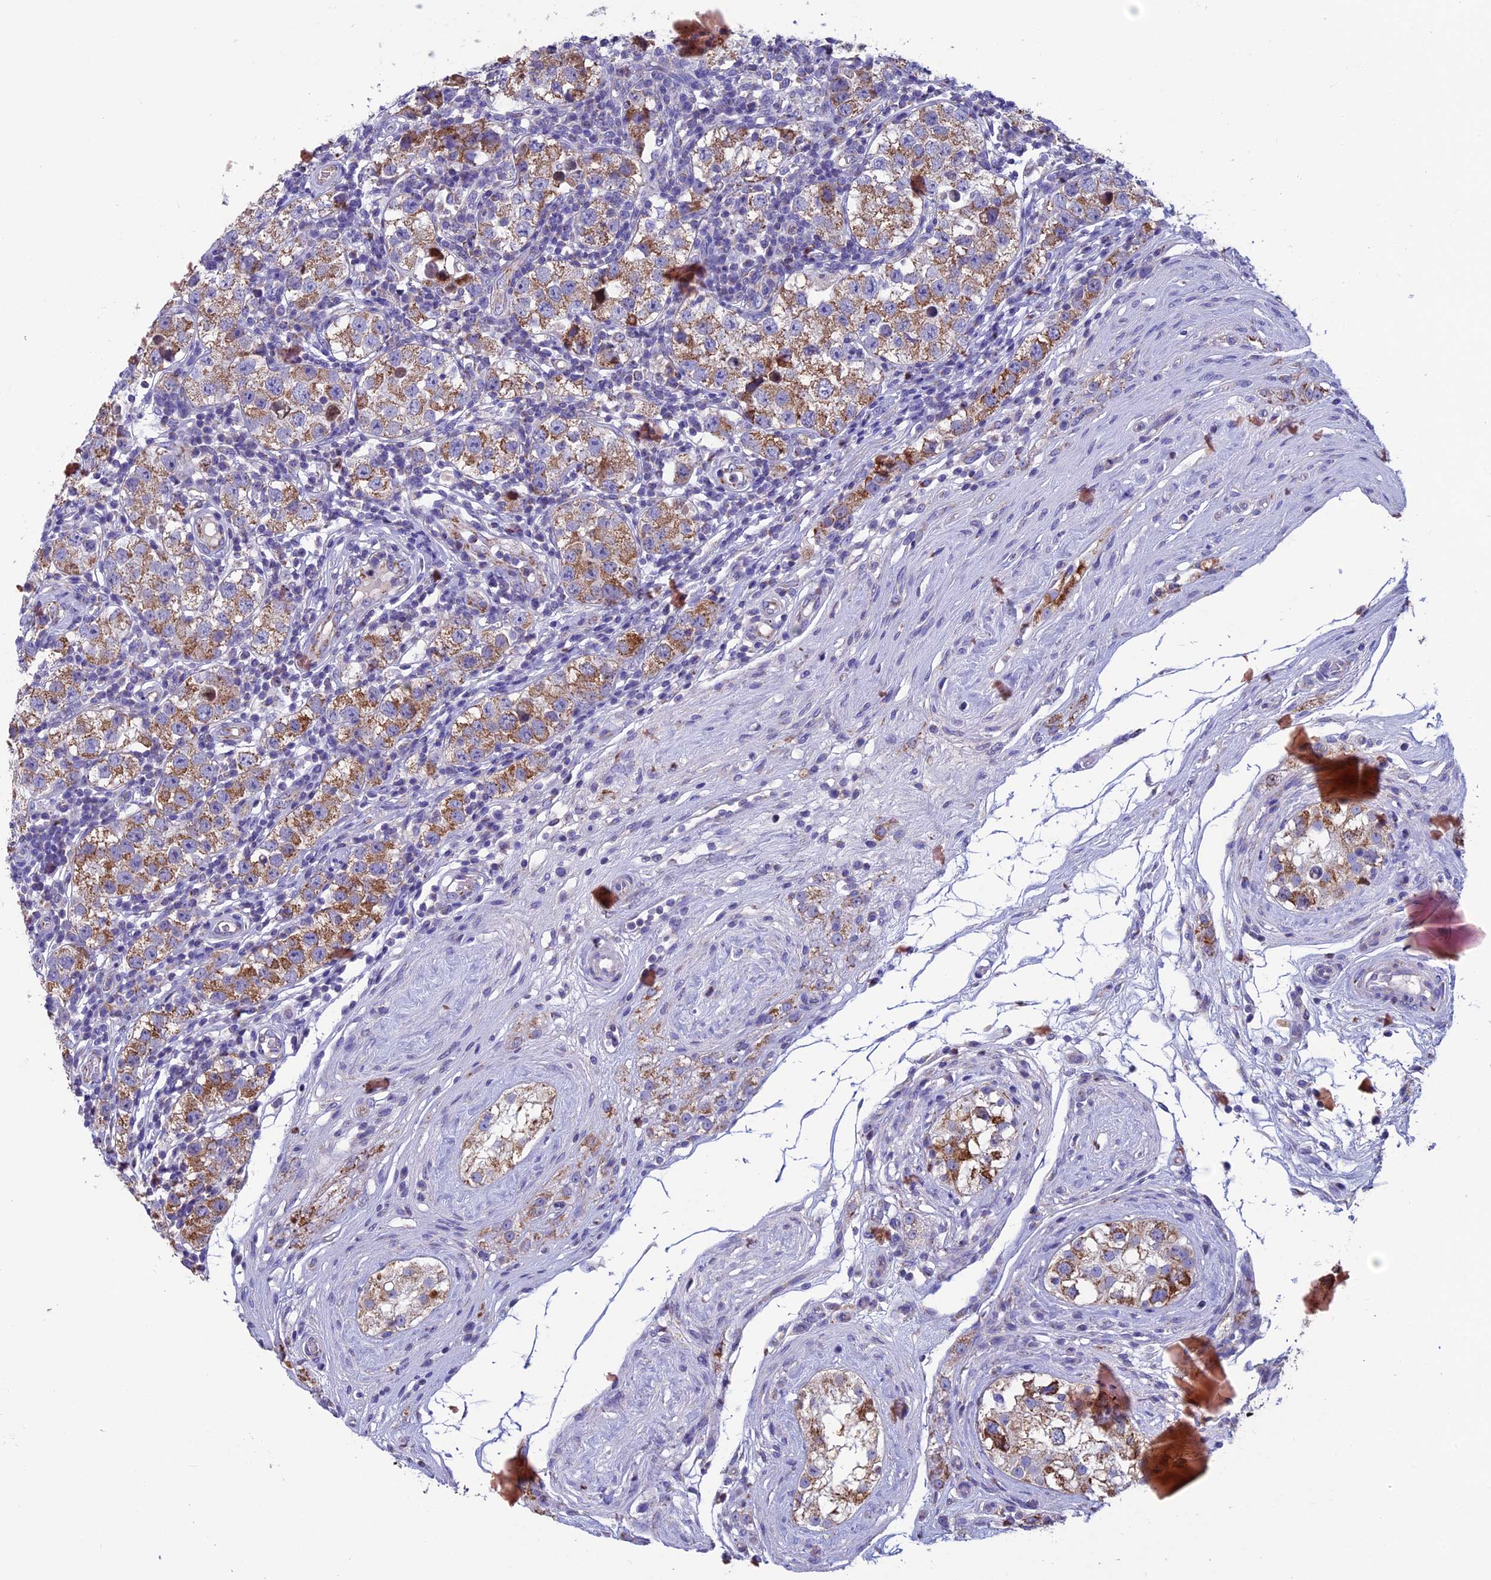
{"staining": {"intensity": "moderate", "quantity": ">75%", "location": "cytoplasmic/membranous"}, "tissue": "testis cancer", "cell_type": "Tumor cells", "image_type": "cancer", "snomed": [{"axis": "morphology", "description": "Seminoma, NOS"}, {"axis": "topography", "description": "Testis"}], "caption": "A histopathology image of seminoma (testis) stained for a protein exhibits moderate cytoplasmic/membranous brown staining in tumor cells.", "gene": "MFSD12", "patient": {"sex": "male", "age": 34}}